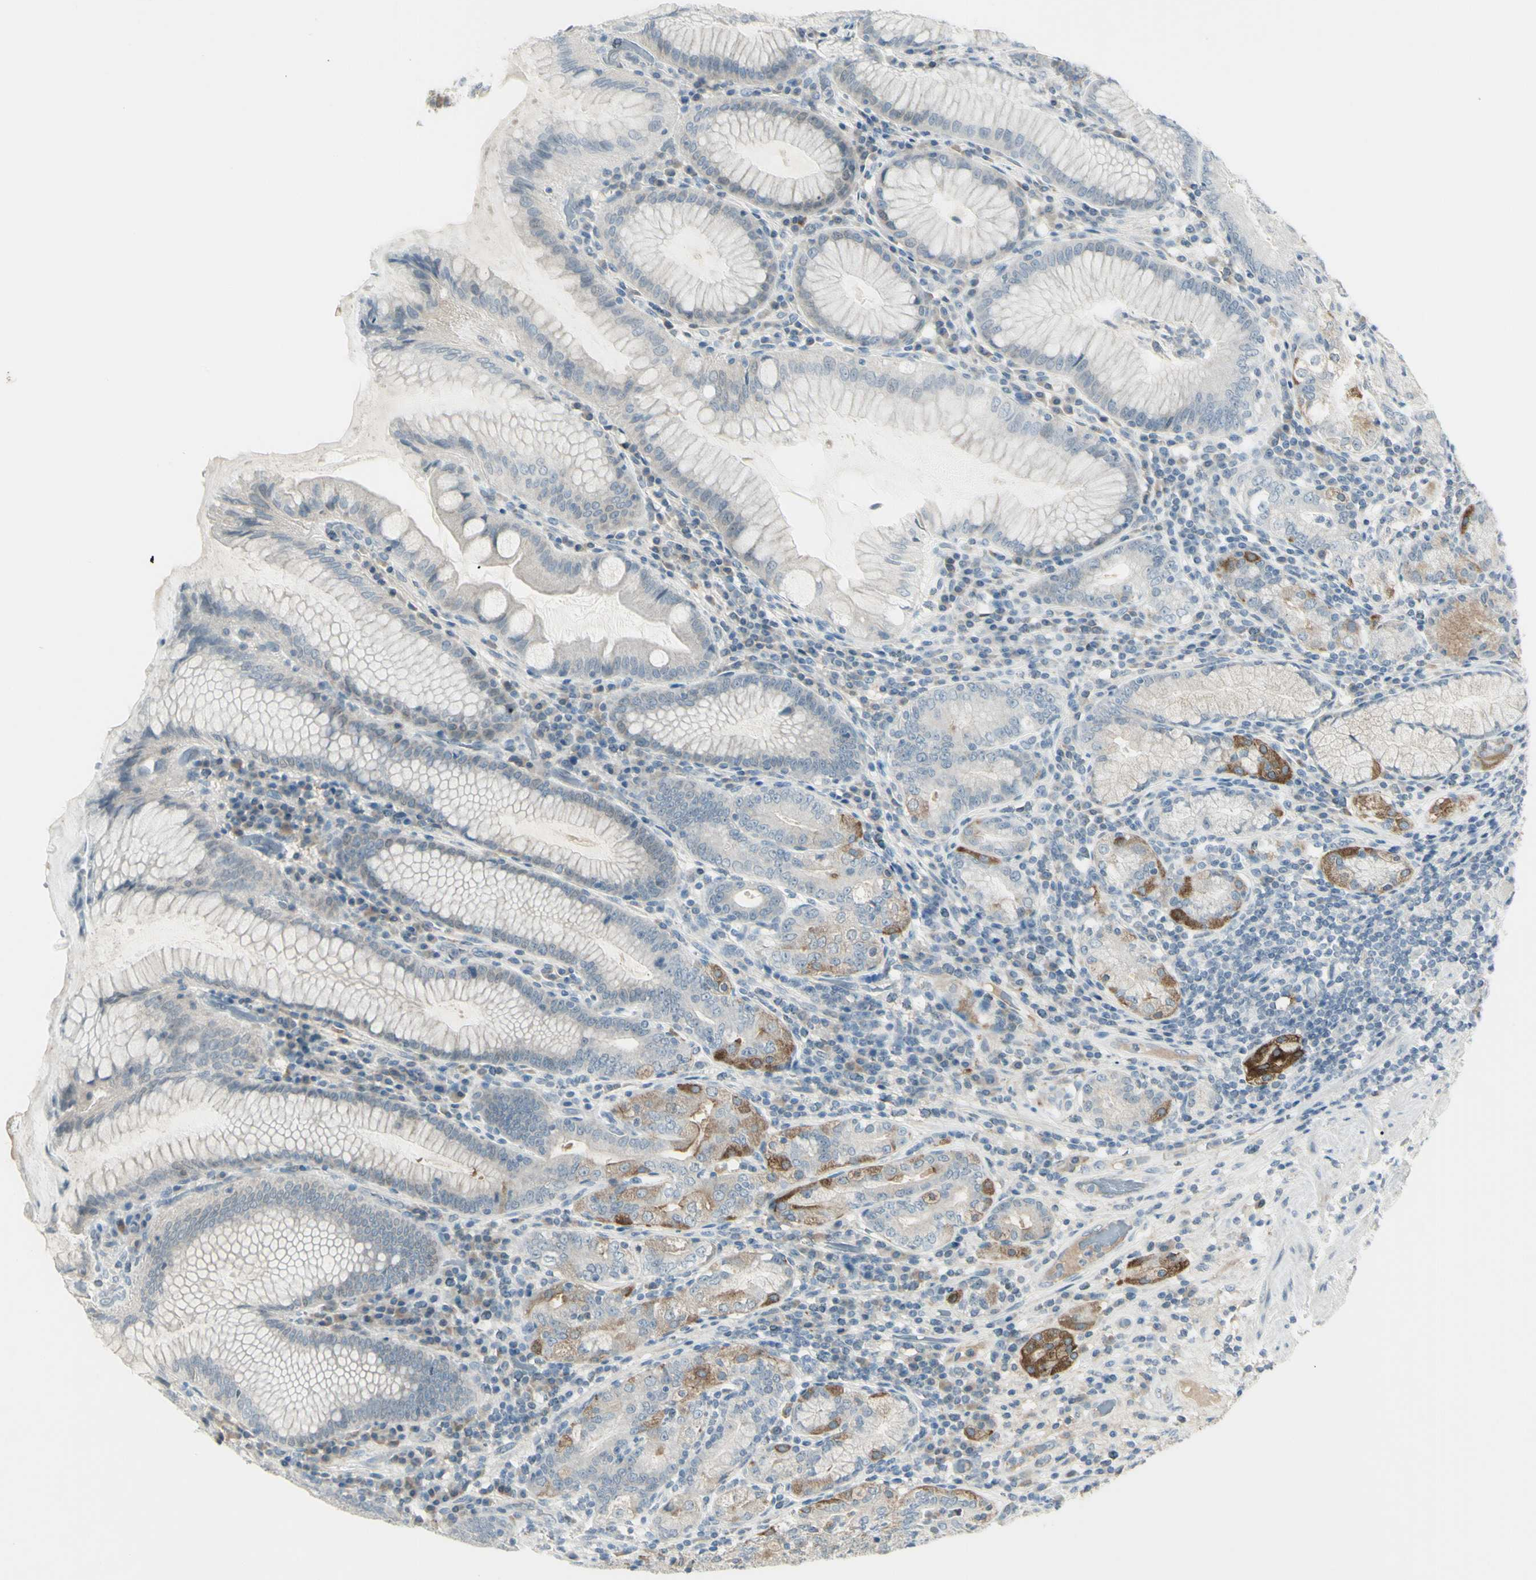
{"staining": {"intensity": "moderate", "quantity": "<25%", "location": "cytoplasmic/membranous"}, "tissue": "stomach", "cell_type": "Glandular cells", "image_type": "normal", "snomed": [{"axis": "morphology", "description": "Normal tissue, NOS"}, {"axis": "topography", "description": "Stomach, lower"}], "caption": "A histopathology image of stomach stained for a protein demonstrates moderate cytoplasmic/membranous brown staining in glandular cells.", "gene": "SH3GL2", "patient": {"sex": "female", "age": 76}}